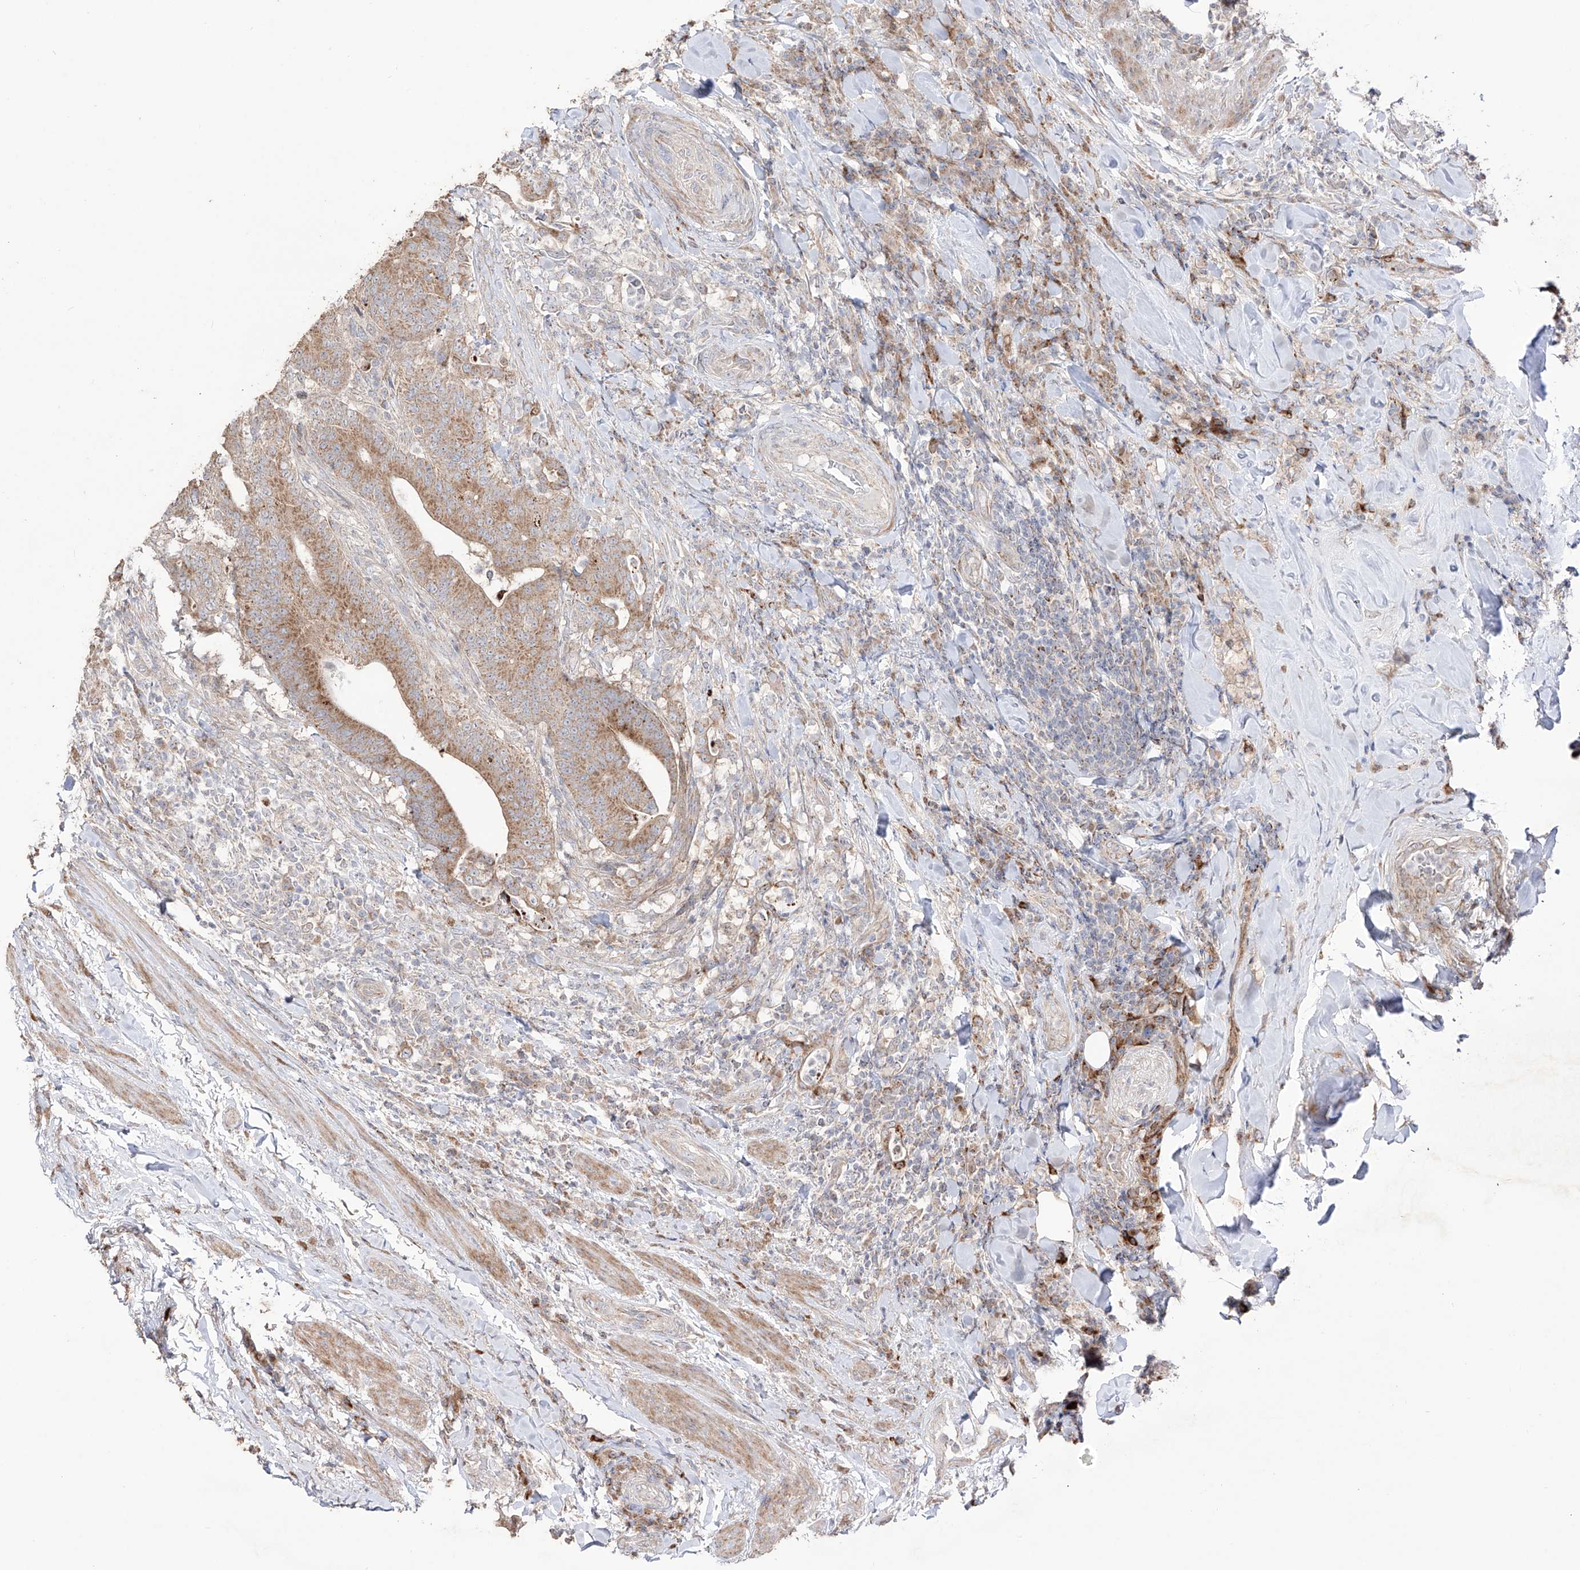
{"staining": {"intensity": "moderate", "quantity": ">75%", "location": "cytoplasmic/membranous"}, "tissue": "colorectal cancer", "cell_type": "Tumor cells", "image_type": "cancer", "snomed": [{"axis": "morphology", "description": "Adenocarcinoma, NOS"}, {"axis": "topography", "description": "Colon"}], "caption": "Immunohistochemistry staining of colorectal adenocarcinoma, which shows medium levels of moderate cytoplasmic/membranous staining in about >75% of tumor cells indicating moderate cytoplasmic/membranous protein expression. The staining was performed using DAB (3,3'-diaminobenzidine) (brown) for protein detection and nuclei were counterstained in hematoxylin (blue).", "gene": "YKT6", "patient": {"sex": "female", "age": 66}}